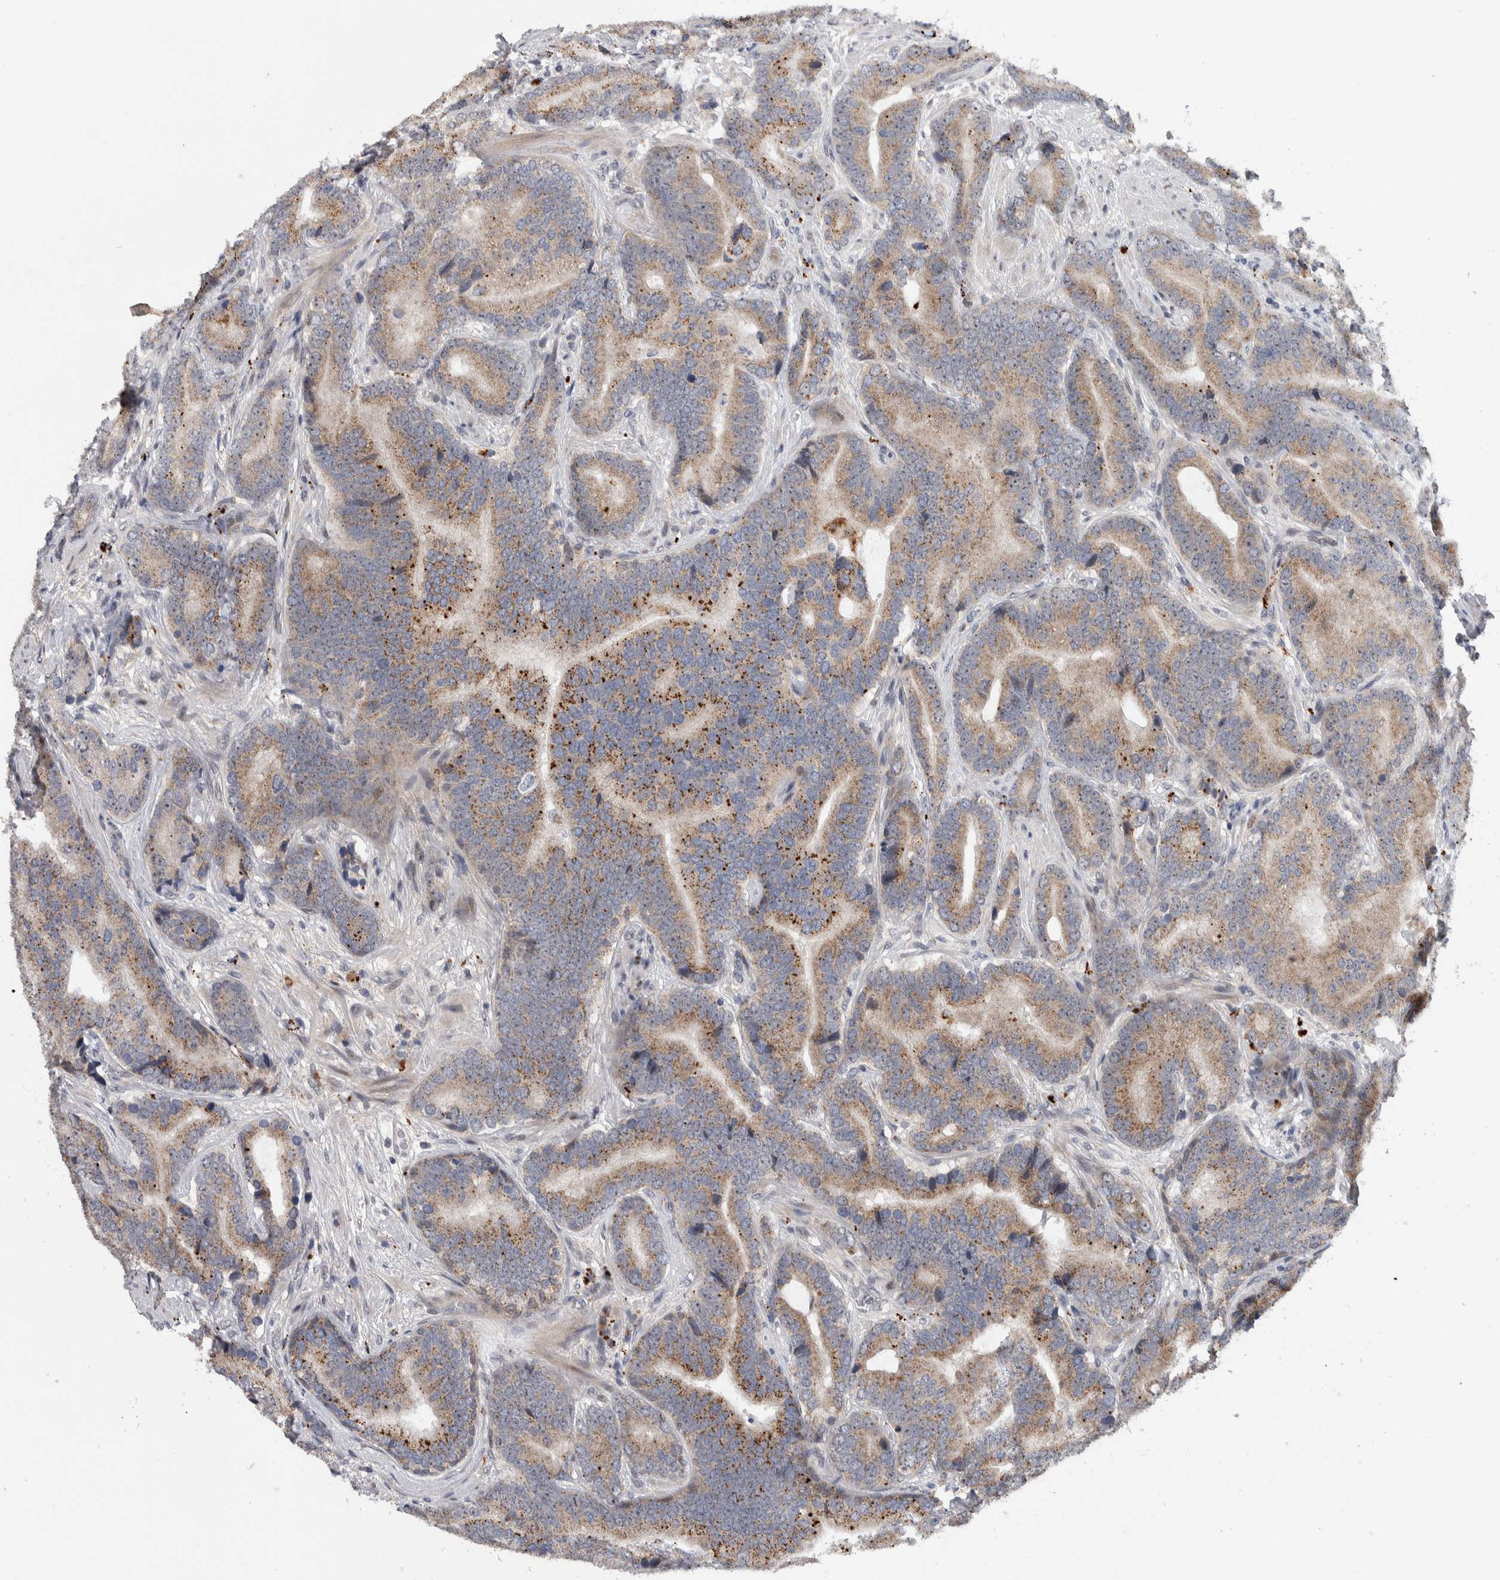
{"staining": {"intensity": "weak", "quantity": ">75%", "location": "cytoplasmic/membranous"}, "tissue": "prostate cancer", "cell_type": "Tumor cells", "image_type": "cancer", "snomed": [{"axis": "morphology", "description": "Adenocarcinoma, High grade"}, {"axis": "topography", "description": "Prostate"}], "caption": "The photomicrograph displays immunohistochemical staining of prostate high-grade adenocarcinoma. There is weak cytoplasmic/membranous positivity is seen in about >75% of tumor cells.", "gene": "PRRG4", "patient": {"sex": "male", "age": 55}}